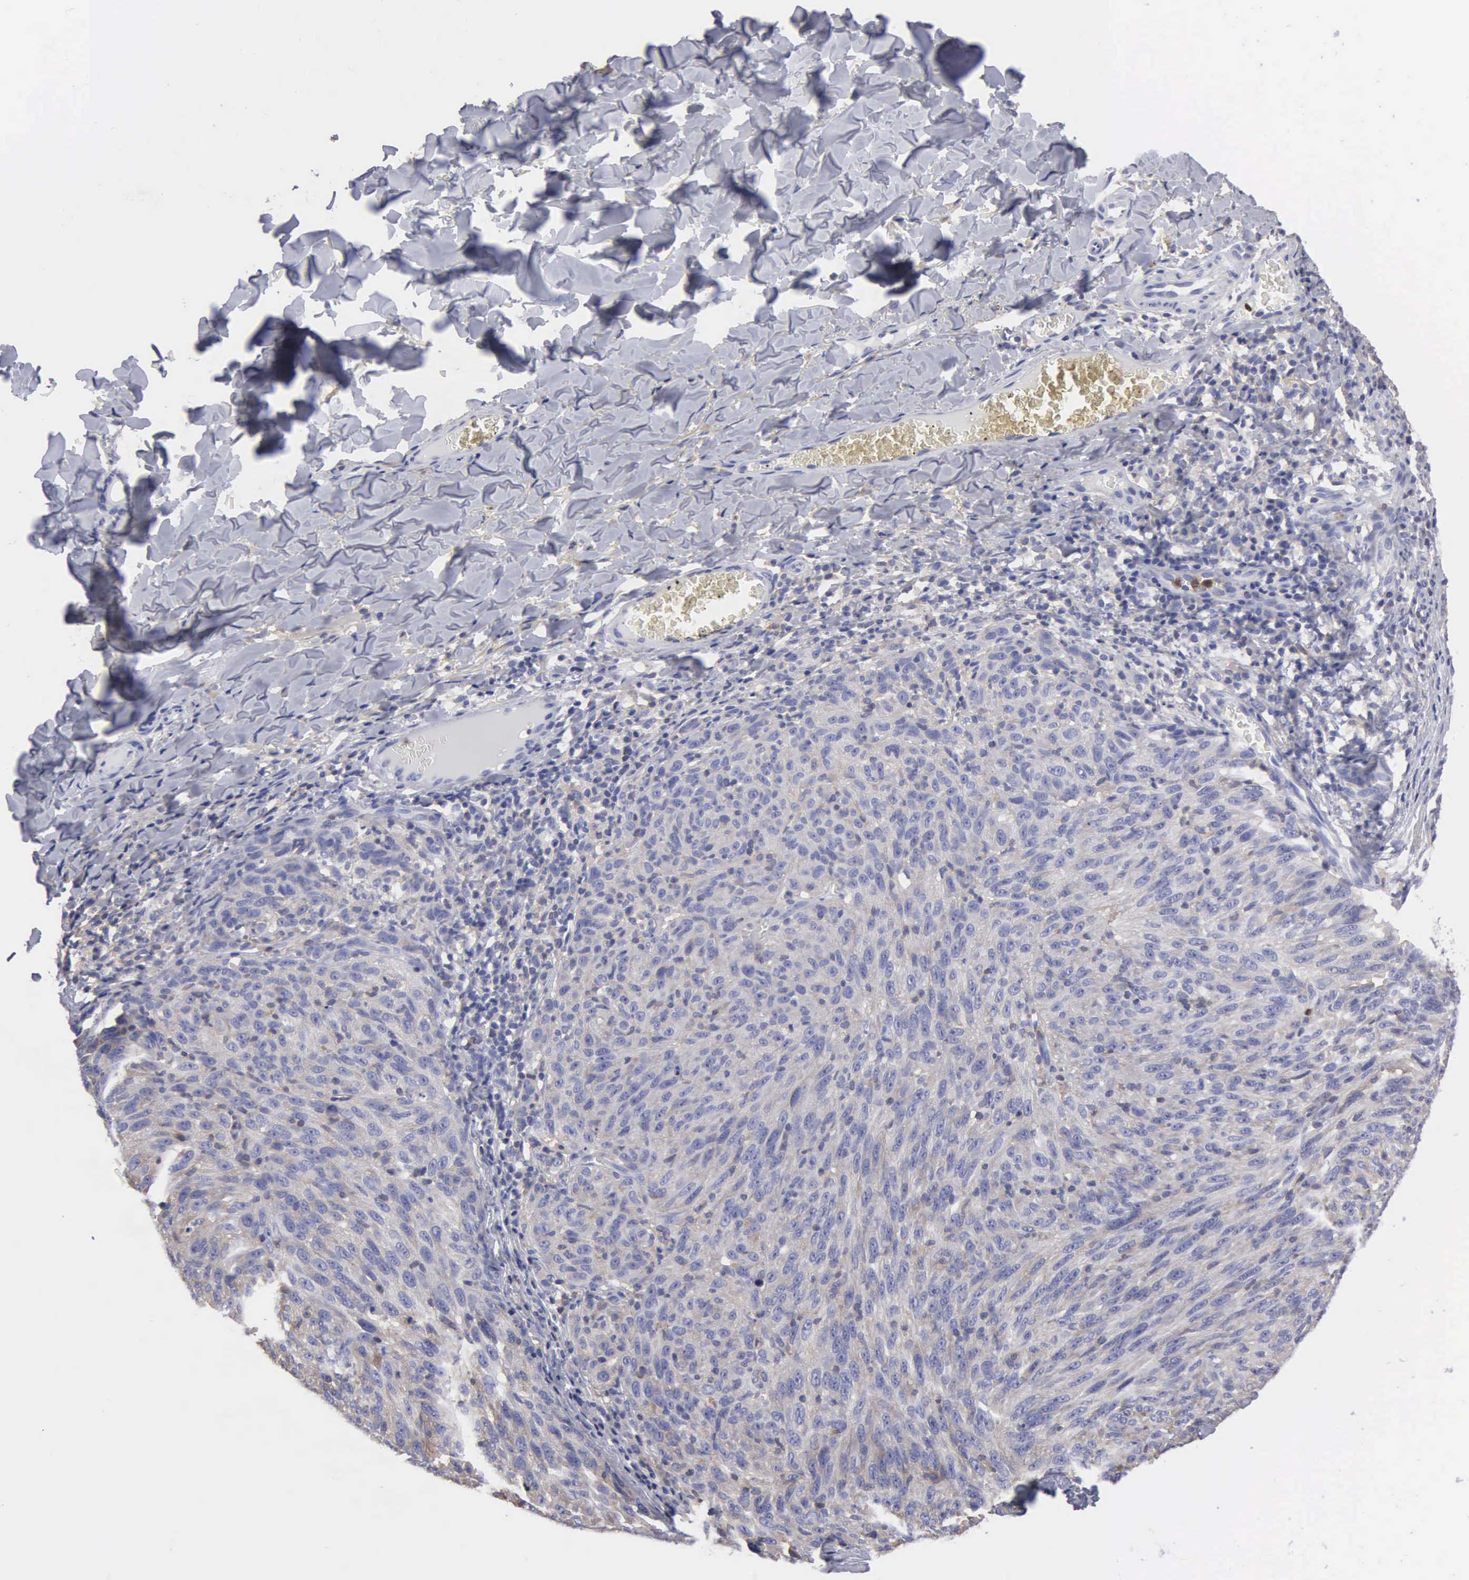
{"staining": {"intensity": "weak", "quantity": "<25%", "location": "cytoplasmic/membranous"}, "tissue": "melanoma", "cell_type": "Tumor cells", "image_type": "cancer", "snomed": [{"axis": "morphology", "description": "Malignant melanoma, NOS"}, {"axis": "topography", "description": "Skin"}], "caption": "High magnification brightfield microscopy of malignant melanoma stained with DAB (3,3'-diaminobenzidine) (brown) and counterstained with hematoxylin (blue): tumor cells show no significant positivity.", "gene": "G6PD", "patient": {"sex": "male", "age": 76}}